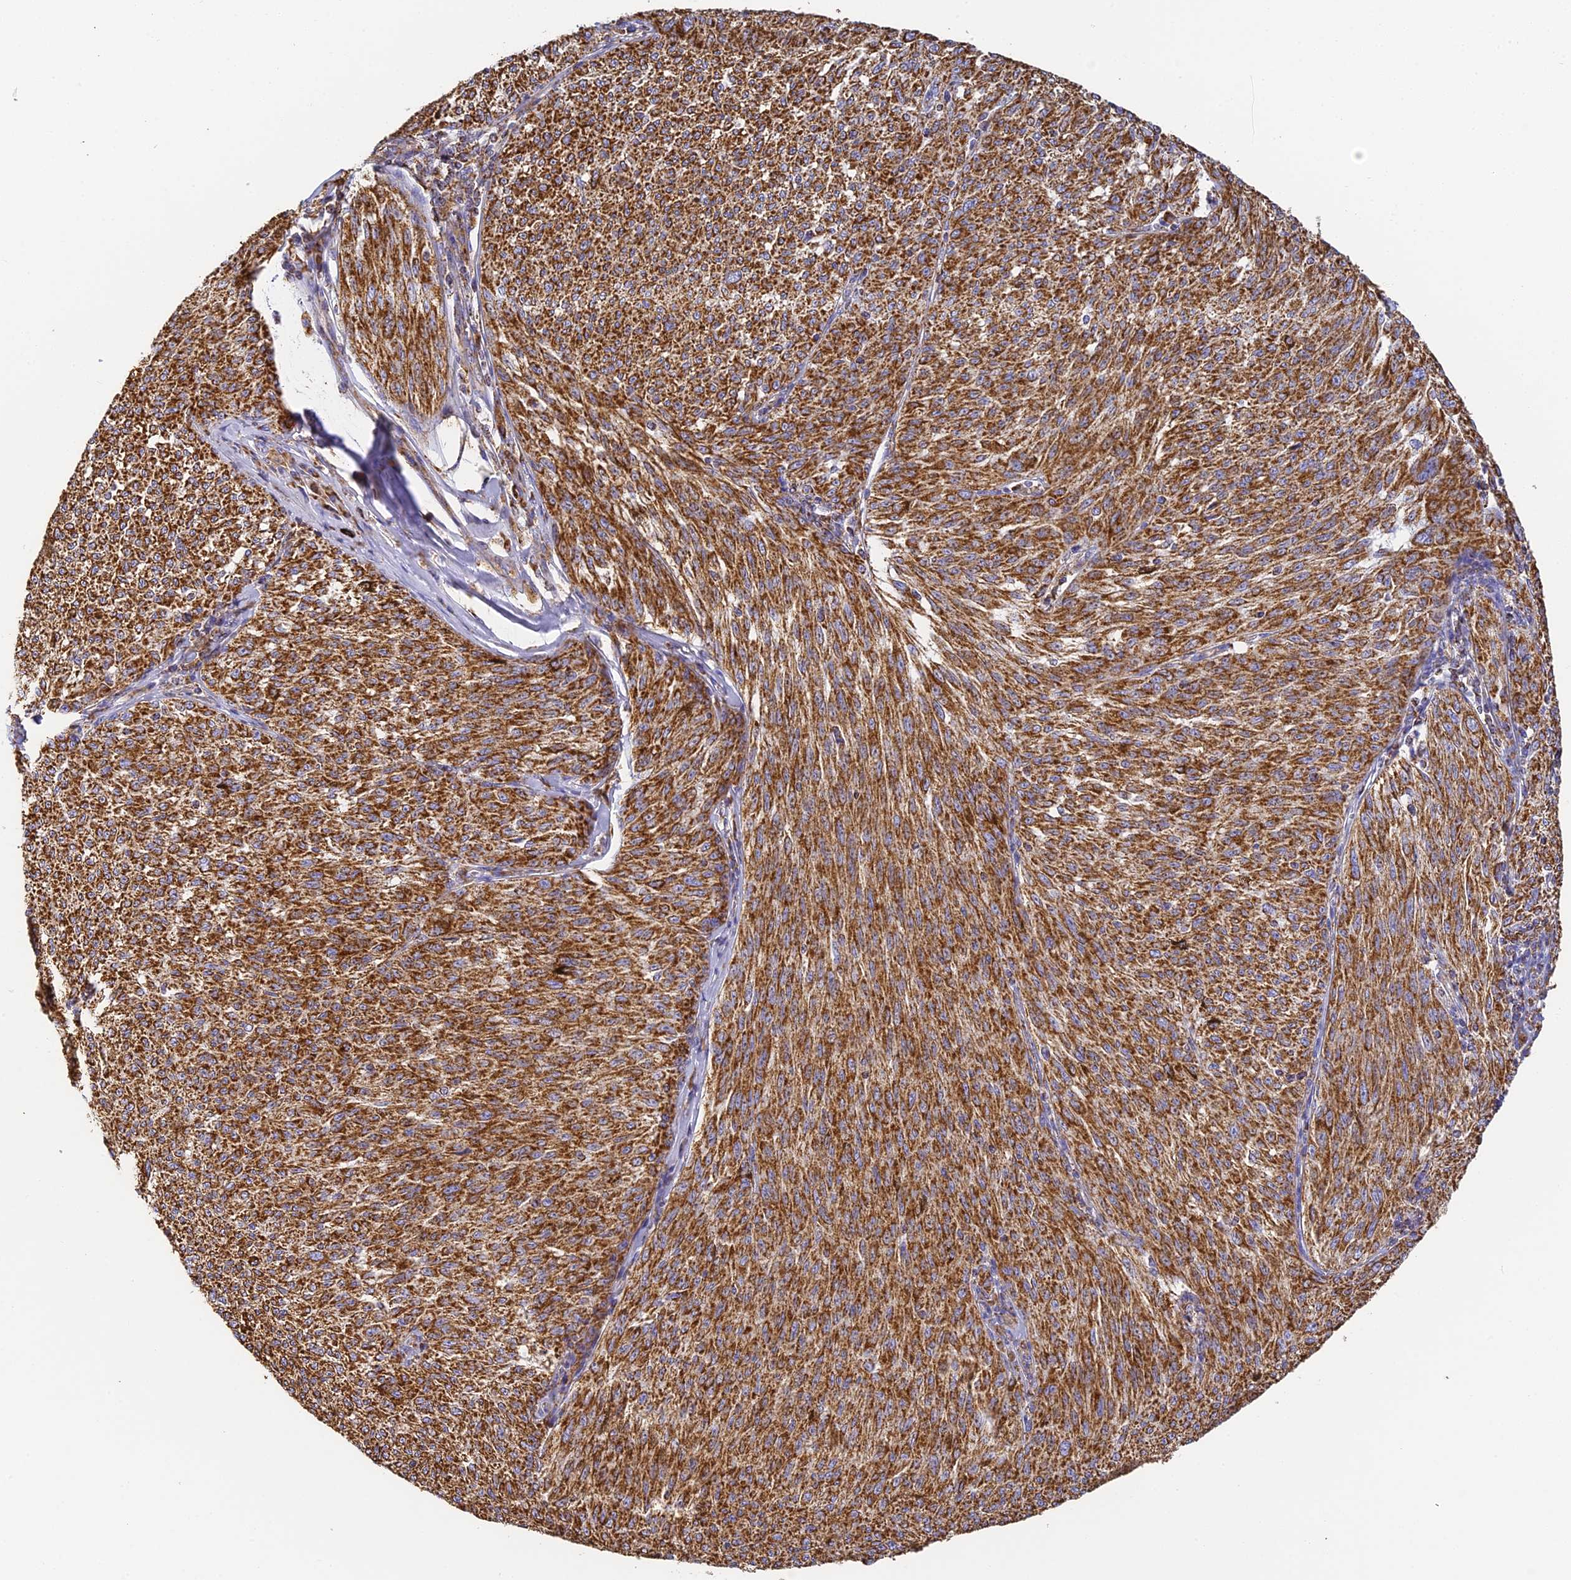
{"staining": {"intensity": "strong", "quantity": ">75%", "location": "cytoplasmic/membranous"}, "tissue": "melanoma", "cell_type": "Tumor cells", "image_type": "cancer", "snomed": [{"axis": "morphology", "description": "Malignant melanoma, NOS"}, {"axis": "topography", "description": "Skin"}], "caption": "The photomicrograph reveals staining of melanoma, revealing strong cytoplasmic/membranous protein expression (brown color) within tumor cells.", "gene": "COX6C", "patient": {"sex": "female", "age": 72}}